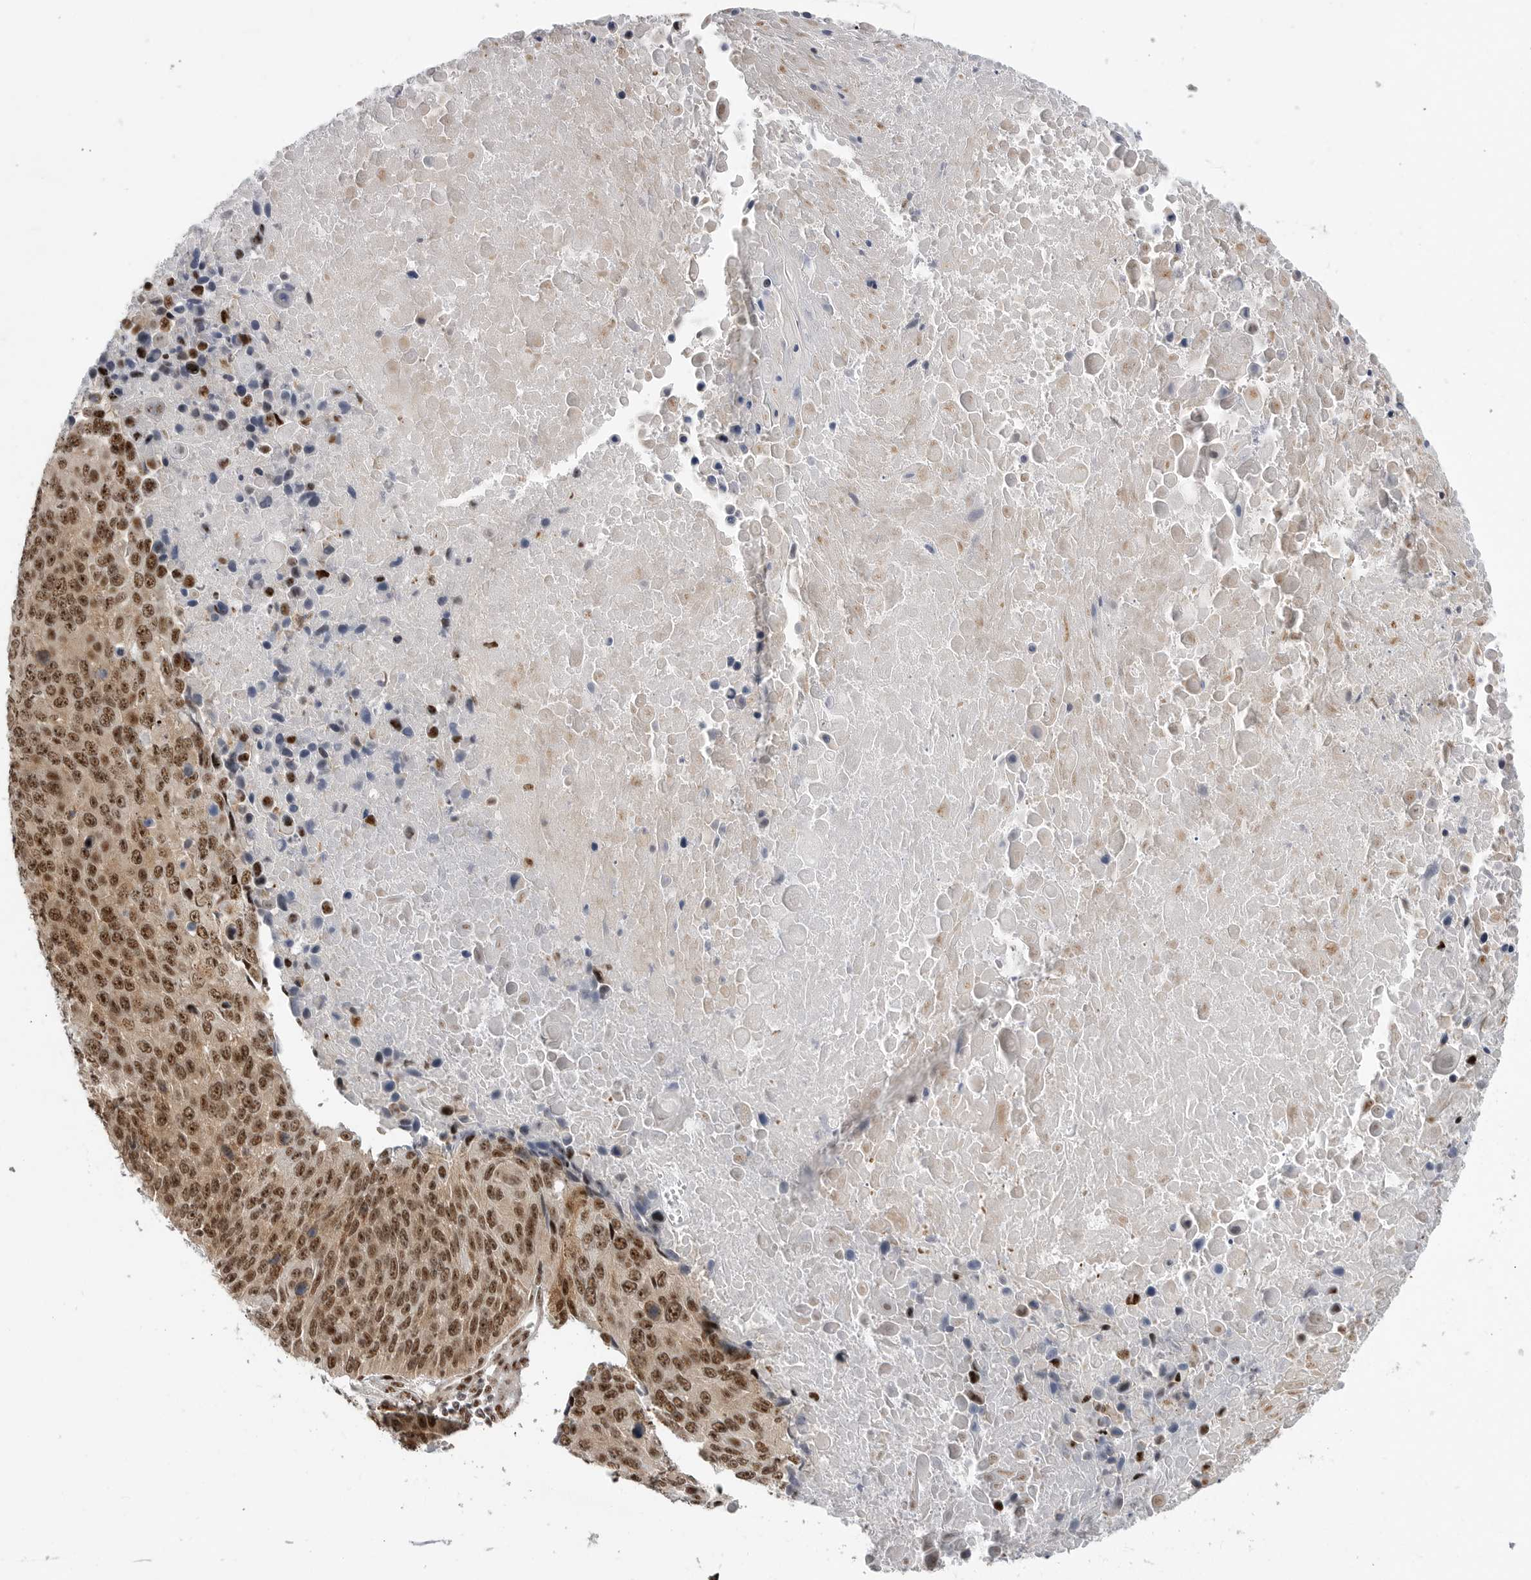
{"staining": {"intensity": "strong", "quantity": ">75%", "location": "nuclear"}, "tissue": "lung cancer", "cell_type": "Tumor cells", "image_type": "cancer", "snomed": [{"axis": "morphology", "description": "Squamous cell carcinoma, NOS"}, {"axis": "topography", "description": "Lung"}], "caption": "The micrograph demonstrates staining of lung squamous cell carcinoma, revealing strong nuclear protein staining (brown color) within tumor cells.", "gene": "GPATCH2", "patient": {"sex": "male", "age": 66}}